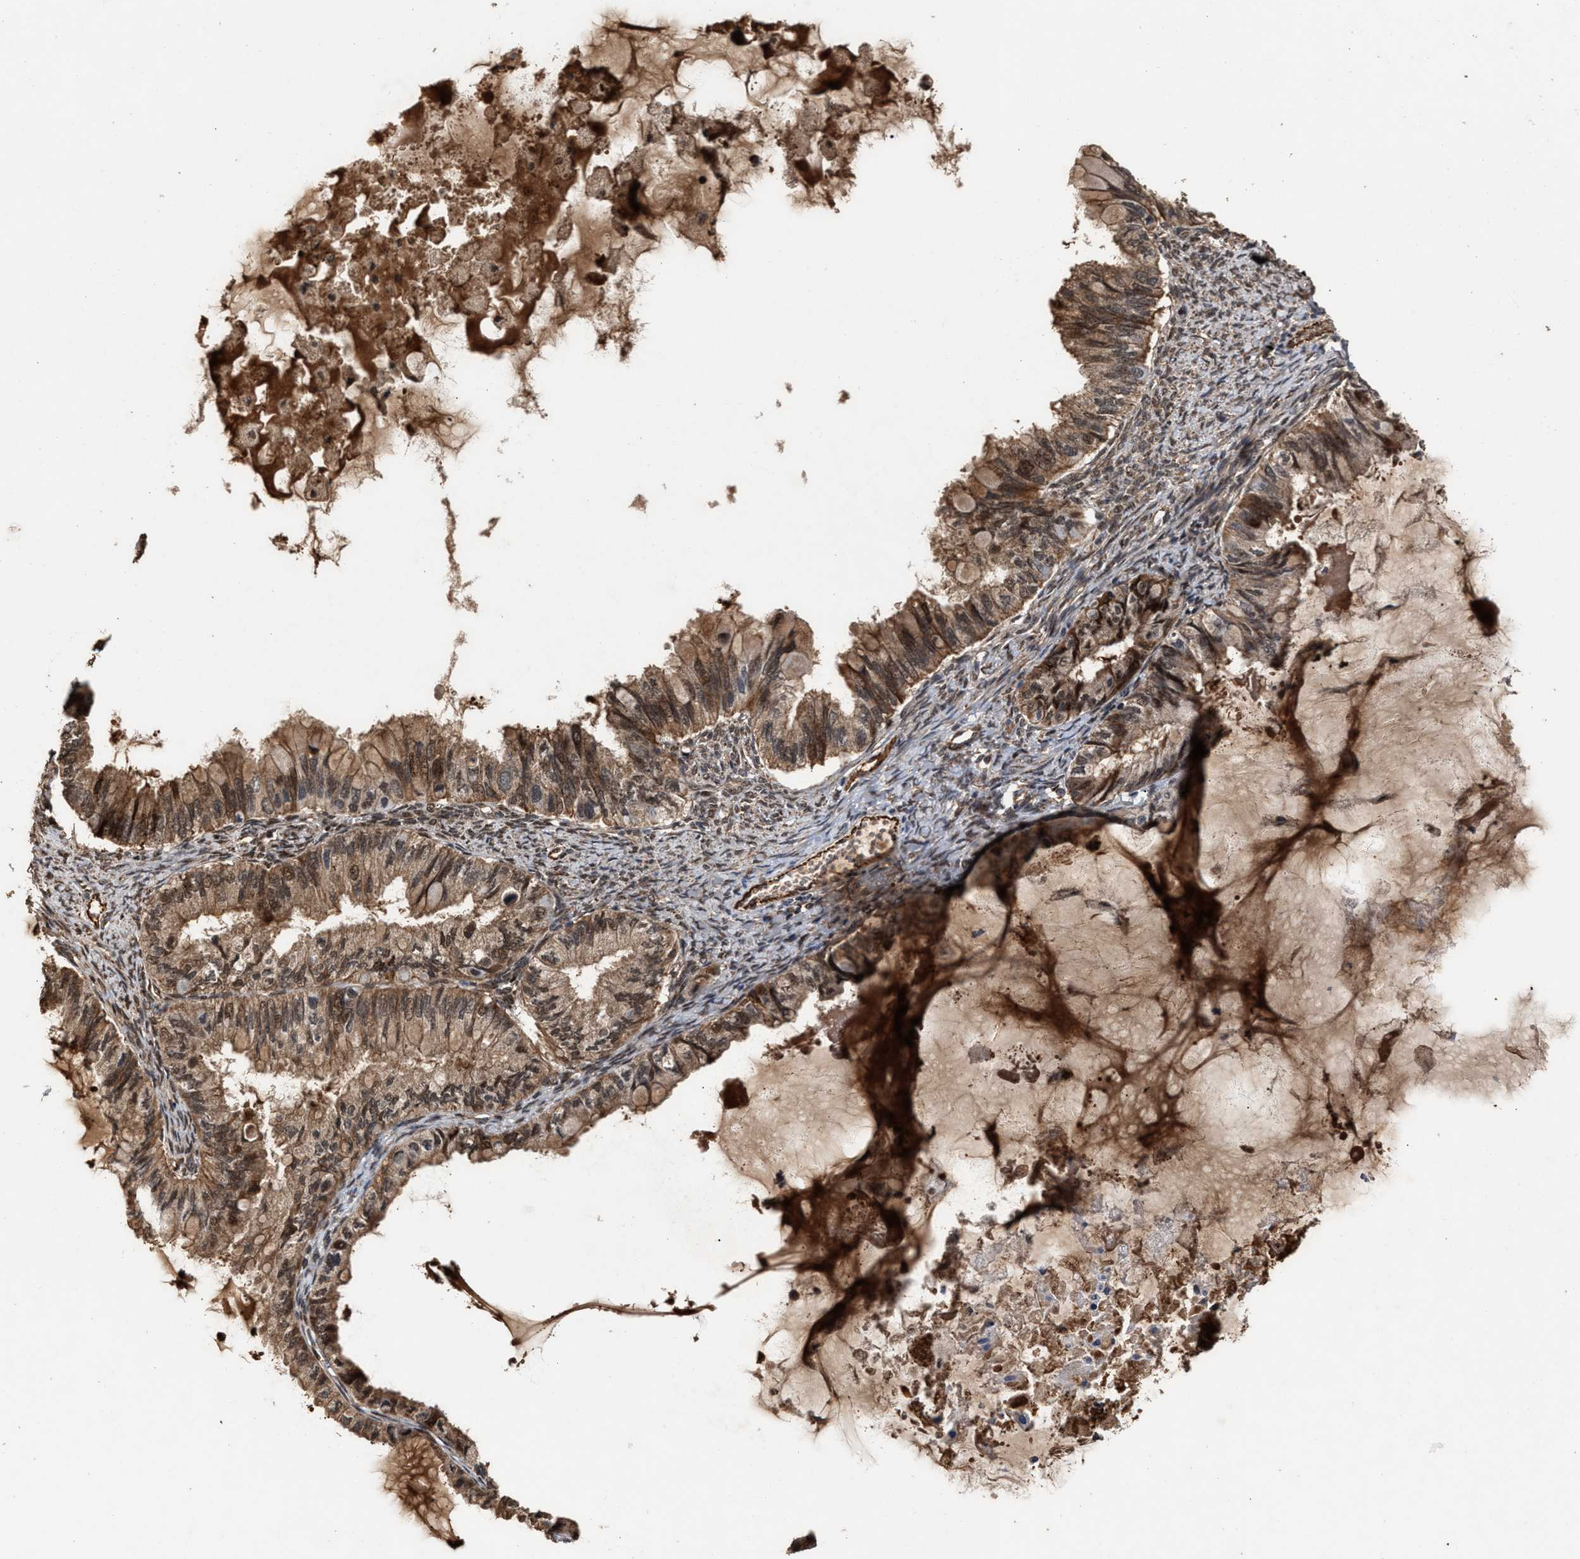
{"staining": {"intensity": "moderate", "quantity": ">75%", "location": "cytoplasmic/membranous,nuclear"}, "tissue": "ovarian cancer", "cell_type": "Tumor cells", "image_type": "cancer", "snomed": [{"axis": "morphology", "description": "Cystadenocarcinoma, mucinous, NOS"}, {"axis": "topography", "description": "Ovary"}], "caption": "This photomicrograph reveals immunohistochemistry (IHC) staining of mucinous cystadenocarcinoma (ovarian), with medium moderate cytoplasmic/membranous and nuclear staining in about >75% of tumor cells.", "gene": "ZNHIT6", "patient": {"sex": "female", "age": 80}}